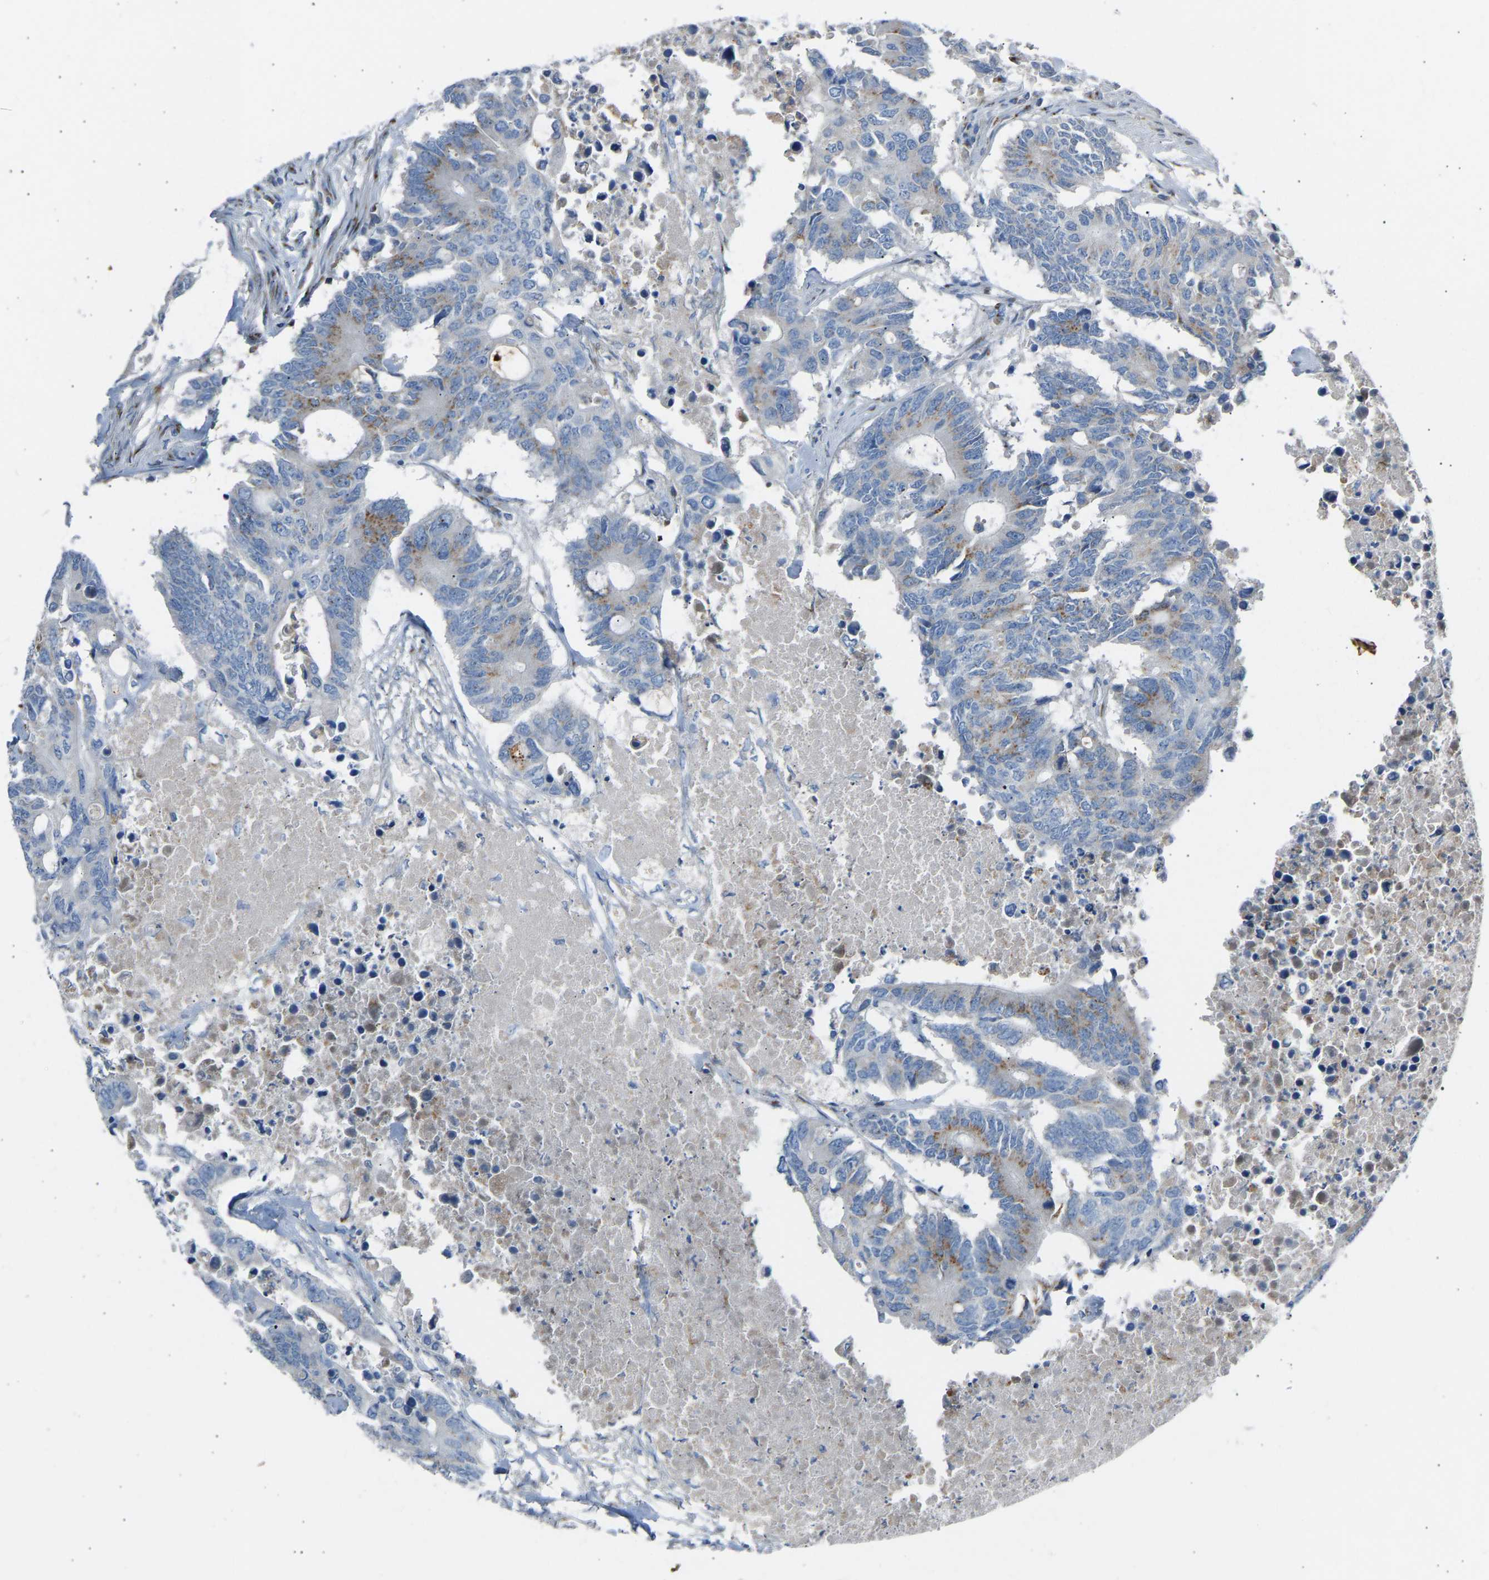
{"staining": {"intensity": "moderate", "quantity": "25%-75%", "location": "cytoplasmic/membranous"}, "tissue": "colorectal cancer", "cell_type": "Tumor cells", "image_type": "cancer", "snomed": [{"axis": "morphology", "description": "Adenocarcinoma, NOS"}, {"axis": "topography", "description": "Colon"}], "caption": "The image displays a brown stain indicating the presence of a protein in the cytoplasmic/membranous of tumor cells in colorectal adenocarcinoma.", "gene": "CYREN", "patient": {"sex": "male", "age": 71}}